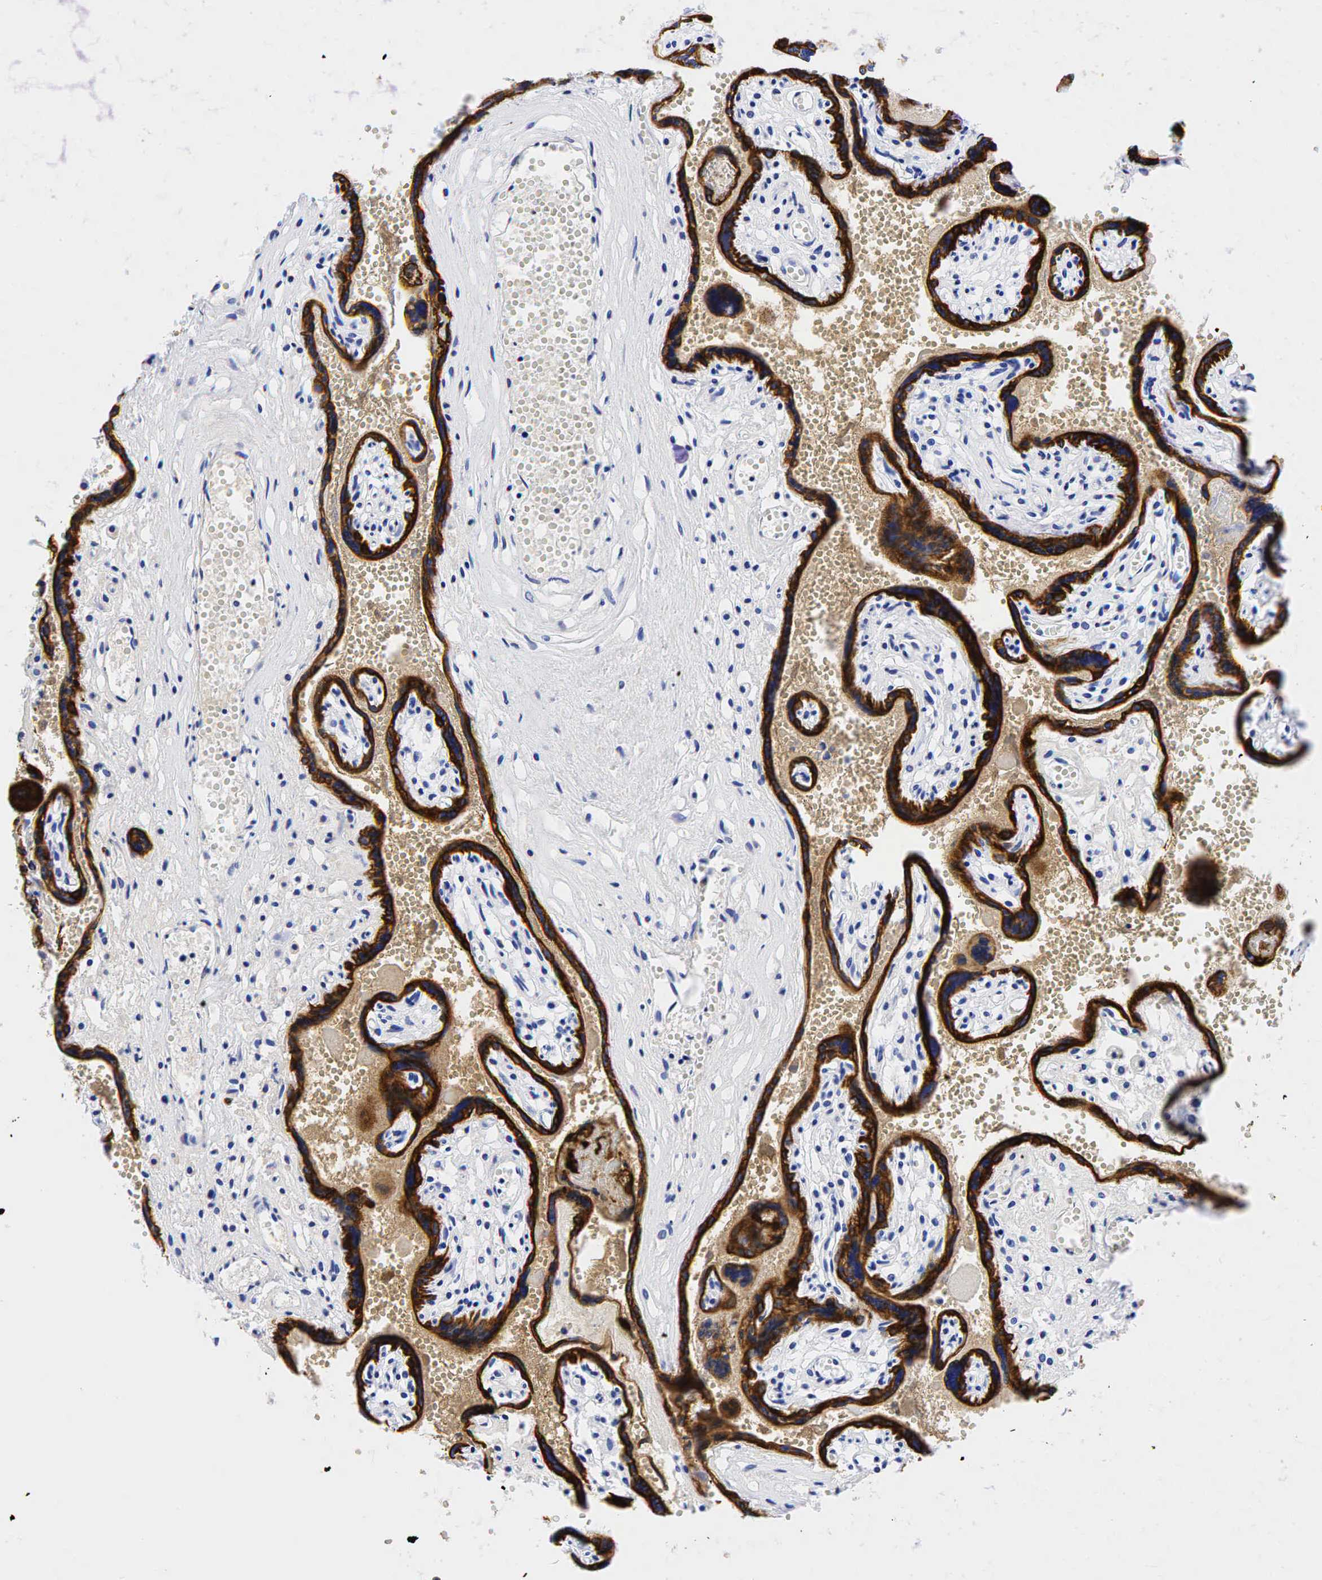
{"staining": {"intensity": "negative", "quantity": "none", "location": "none"}, "tissue": "placenta", "cell_type": "Decidual cells", "image_type": "normal", "snomed": [{"axis": "morphology", "description": "Normal tissue, NOS"}, {"axis": "topography", "description": "Placenta"}], "caption": "A micrograph of placenta stained for a protein shows no brown staining in decidual cells.", "gene": "KRT19", "patient": {"sex": "female", "age": 40}}